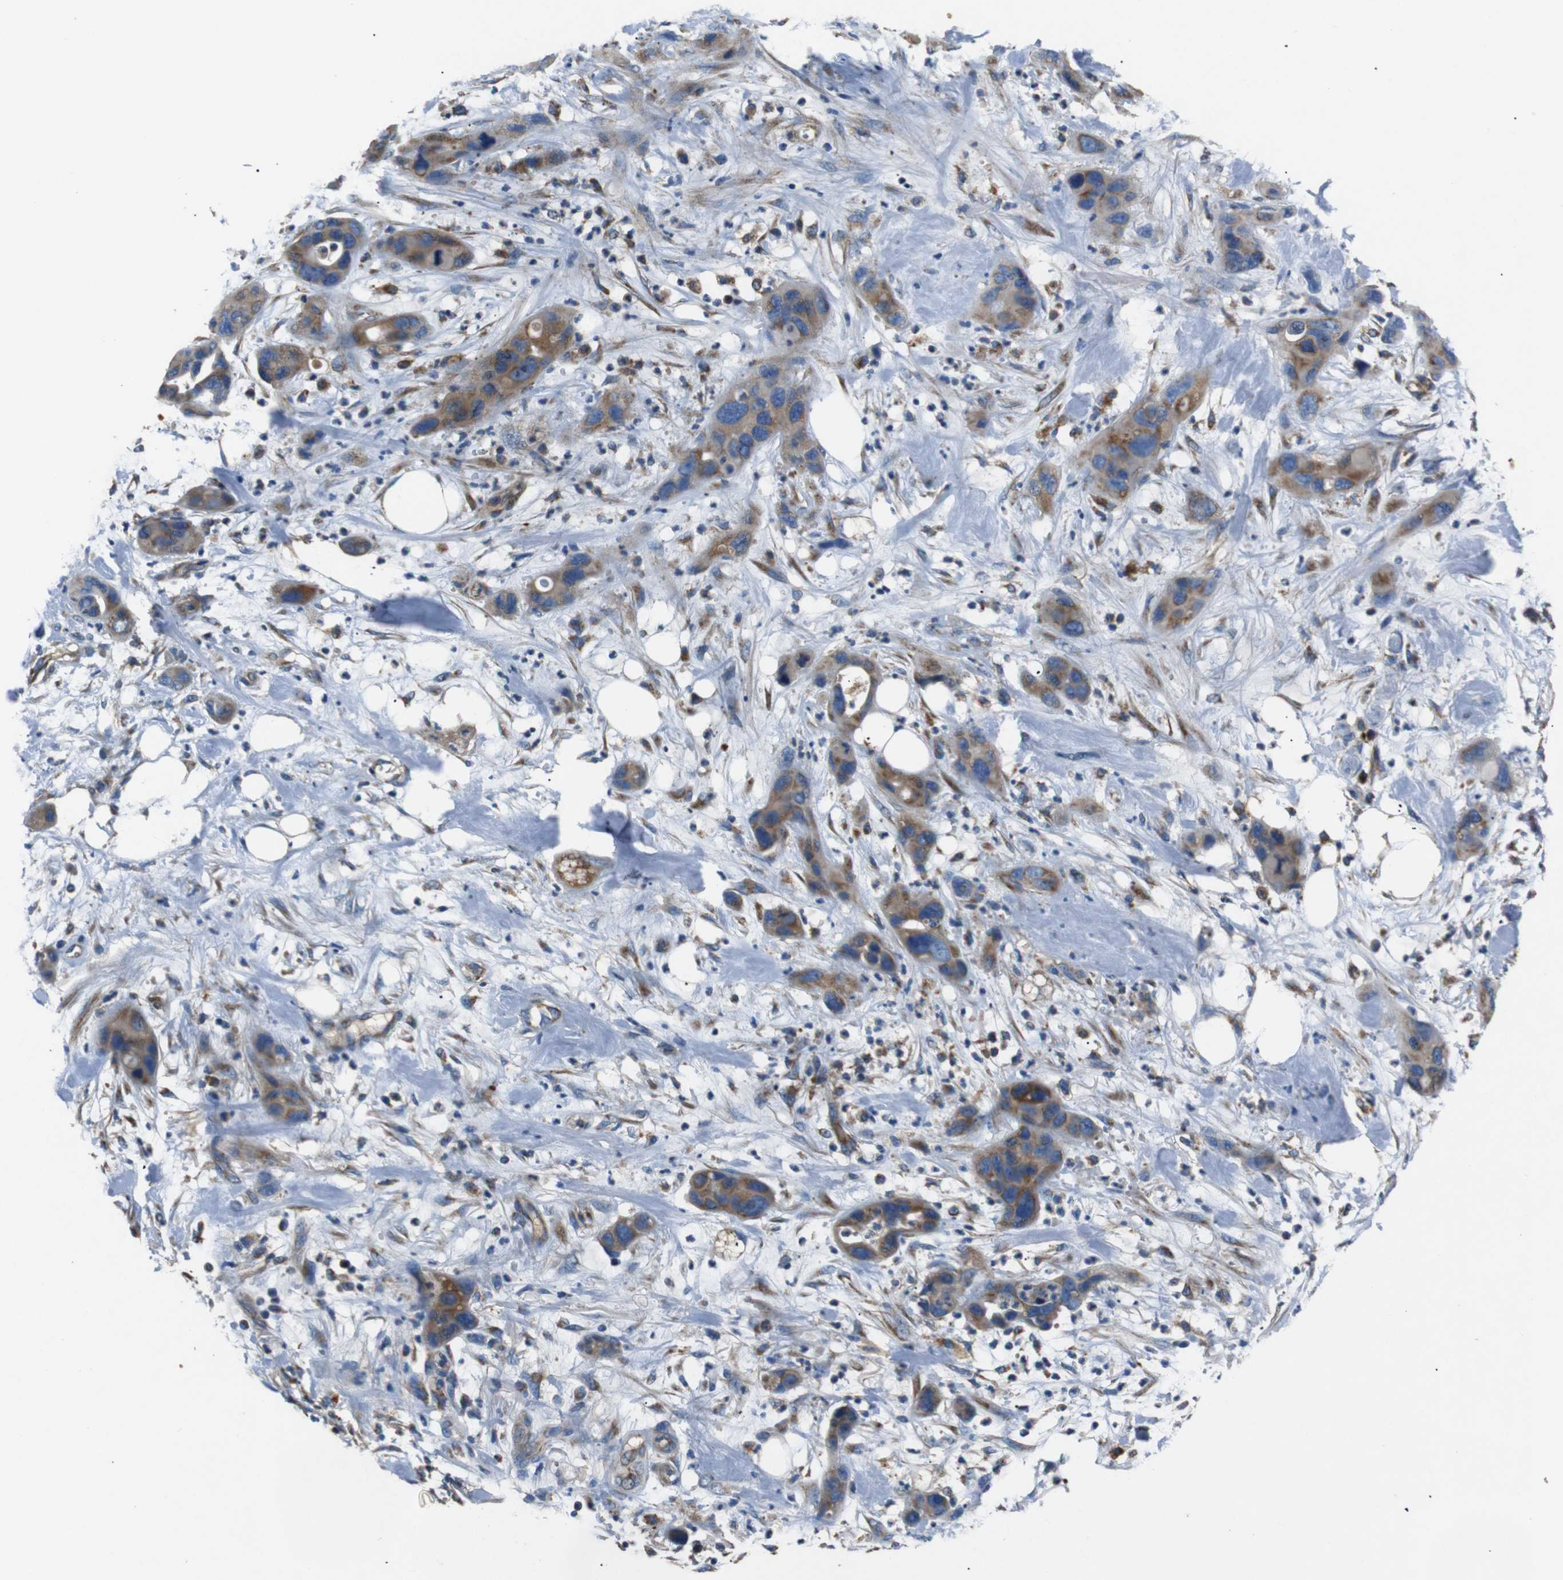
{"staining": {"intensity": "moderate", "quantity": ">75%", "location": "cytoplasmic/membranous"}, "tissue": "pancreatic cancer", "cell_type": "Tumor cells", "image_type": "cancer", "snomed": [{"axis": "morphology", "description": "Adenocarcinoma, NOS"}, {"axis": "topography", "description": "Pancreas"}], "caption": "Pancreatic adenocarcinoma stained with DAB (3,3'-diaminobenzidine) immunohistochemistry exhibits medium levels of moderate cytoplasmic/membranous positivity in about >75% of tumor cells. The protein is stained brown, and the nuclei are stained in blue (DAB (3,3'-diaminobenzidine) IHC with brightfield microscopy, high magnification).", "gene": "NETO2", "patient": {"sex": "female", "age": 71}}